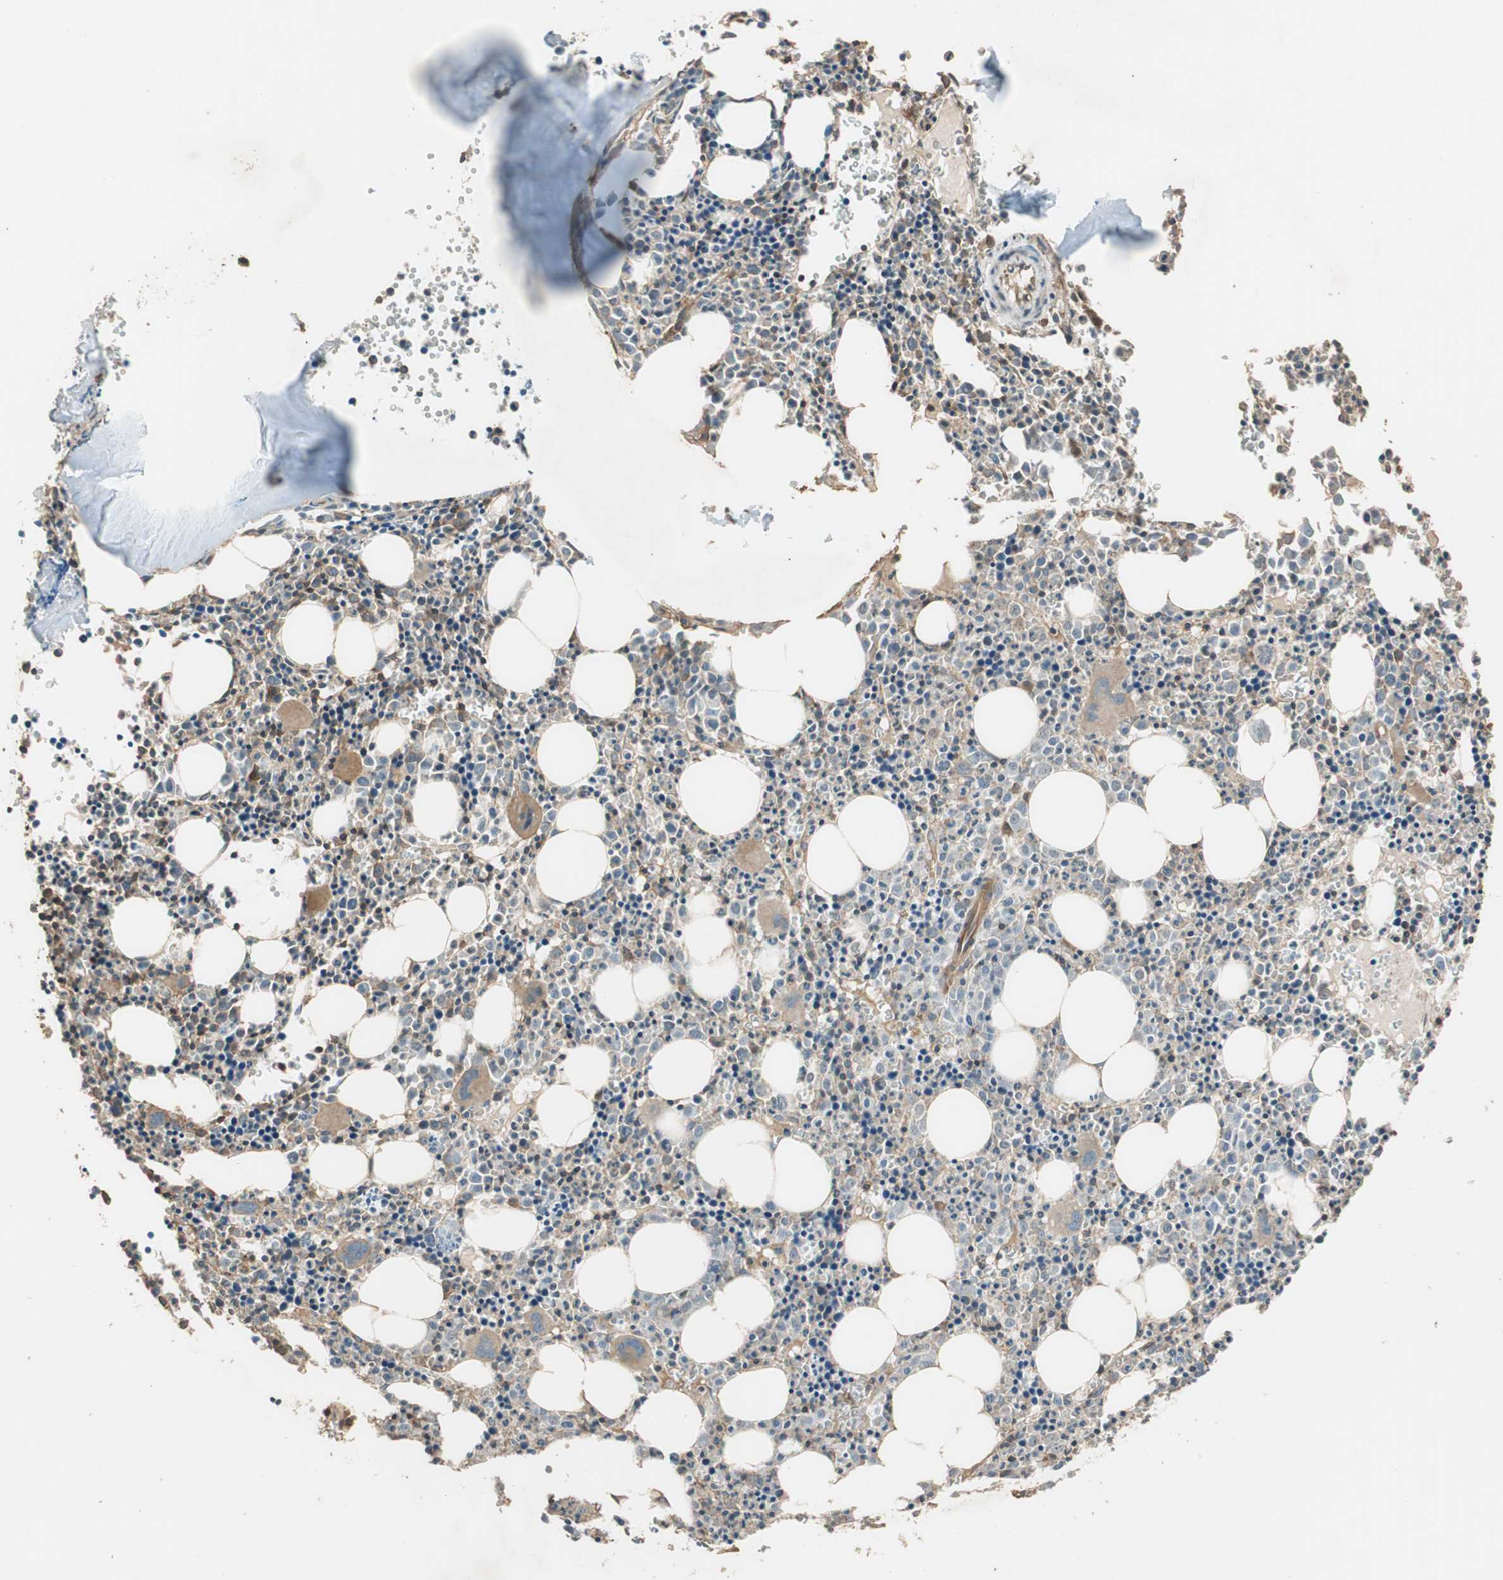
{"staining": {"intensity": "moderate", "quantity": "25%-75%", "location": "cytoplasmic/membranous"}, "tissue": "bone marrow", "cell_type": "Hematopoietic cells", "image_type": "normal", "snomed": [{"axis": "morphology", "description": "Normal tissue, NOS"}, {"axis": "morphology", "description": "Inflammation, NOS"}, {"axis": "topography", "description": "Bone marrow"}], "caption": "Protein analysis of benign bone marrow reveals moderate cytoplasmic/membranous staining in about 25%-75% of hematopoietic cells. (DAB (3,3'-diaminobenzidine) IHC, brown staining for protein, blue staining for nuclei).", "gene": "MST1R", "patient": {"sex": "female", "age": 17}}